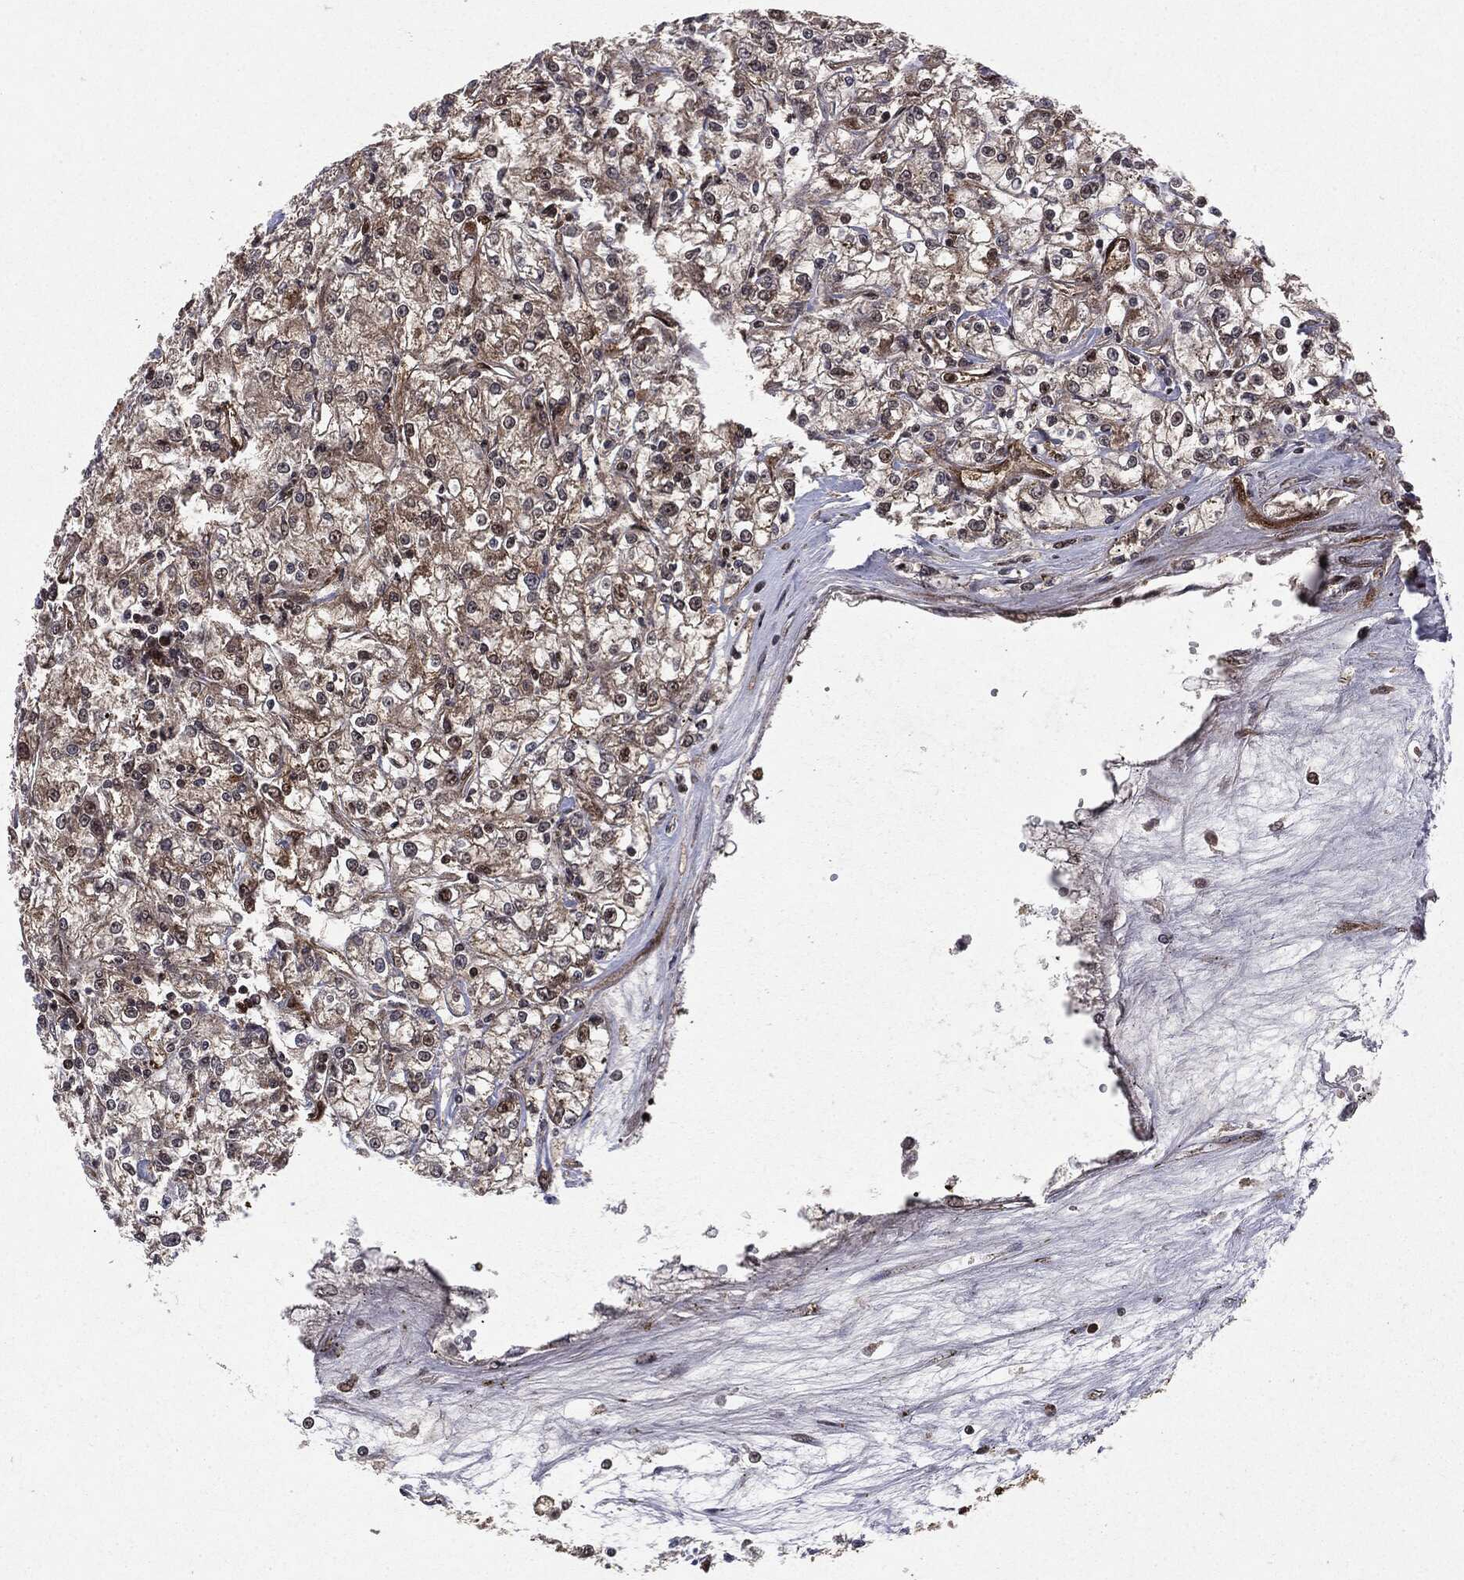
{"staining": {"intensity": "weak", "quantity": "25%-75%", "location": "cytoplasmic/membranous"}, "tissue": "renal cancer", "cell_type": "Tumor cells", "image_type": "cancer", "snomed": [{"axis": "morphology", "description": "Adenocarcinoma, NOS"}, {"axis": "topography", "description": "Kidney"}], "caption": "Immunohistochemistry (IHC) staining of renal adenocarcinoma, which exhibits low levels of weak cytoplasmic/membranous positivity in about 25%-75% of tumor cells indicating weak cytoplasmic/membranous protein staining. The staining was performed using DAB (3,3'-diaminobenzidine) (brown) for protein detection and nuclei were counterstained in hematoxylin (blue).", "gene": "OTUB1", "patient": {"sex": "female", "age": 59}}